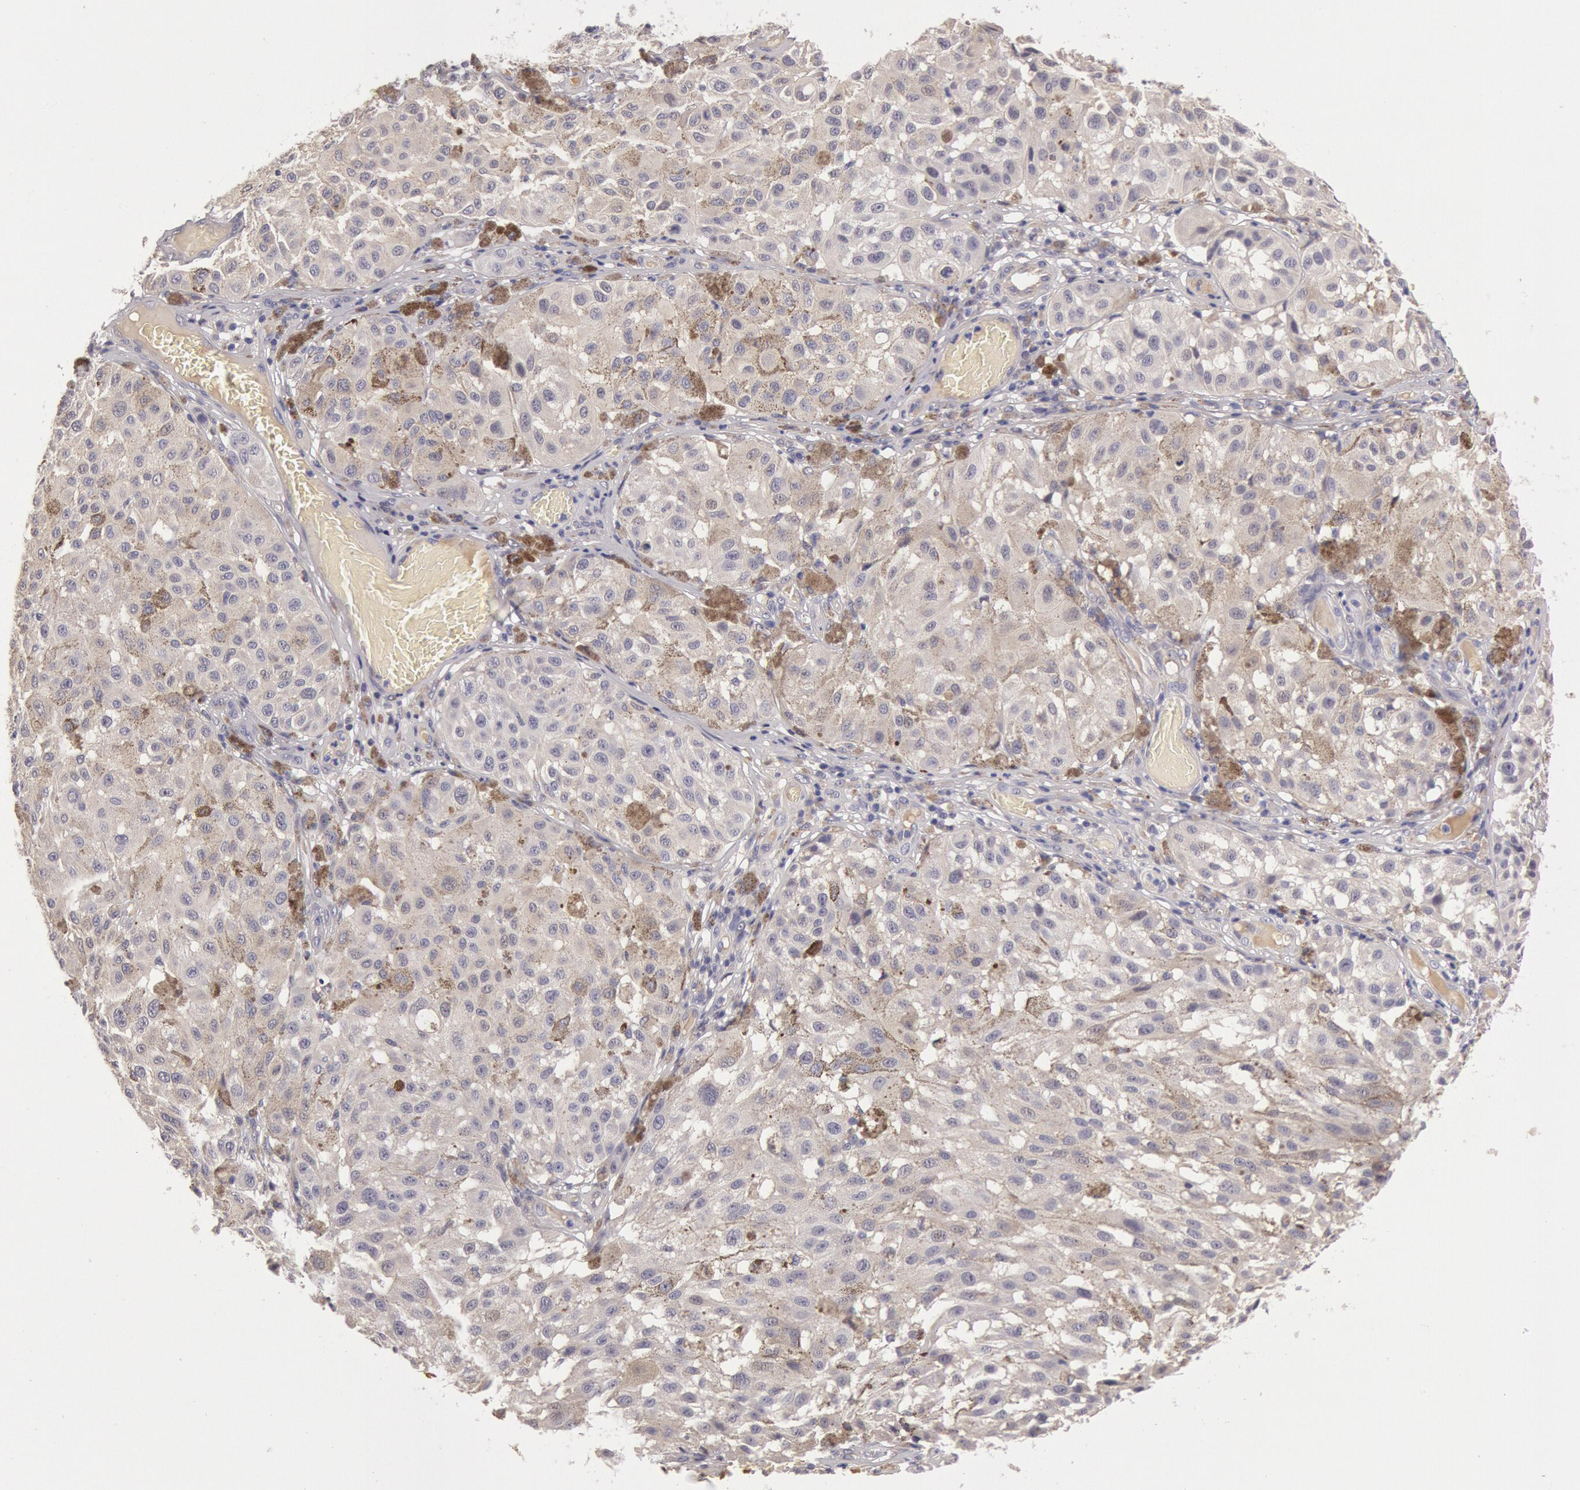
{"staining": {"intensity": "negative", "quantity": "none", "location": "none"}, "tissue": "melanoma", "cell_type": "Tumor cells", "image_type": "cancer", "snomed": [{"axis": "morphology", "description": "Malignant melanoma, NOS"}, {"axis": "topography", "description": "Skin"}], "caption": "Tumor cells show no significant expression in melanoma.", "gene": "C1R", "patient": {"sex": "female", "age": 64}}